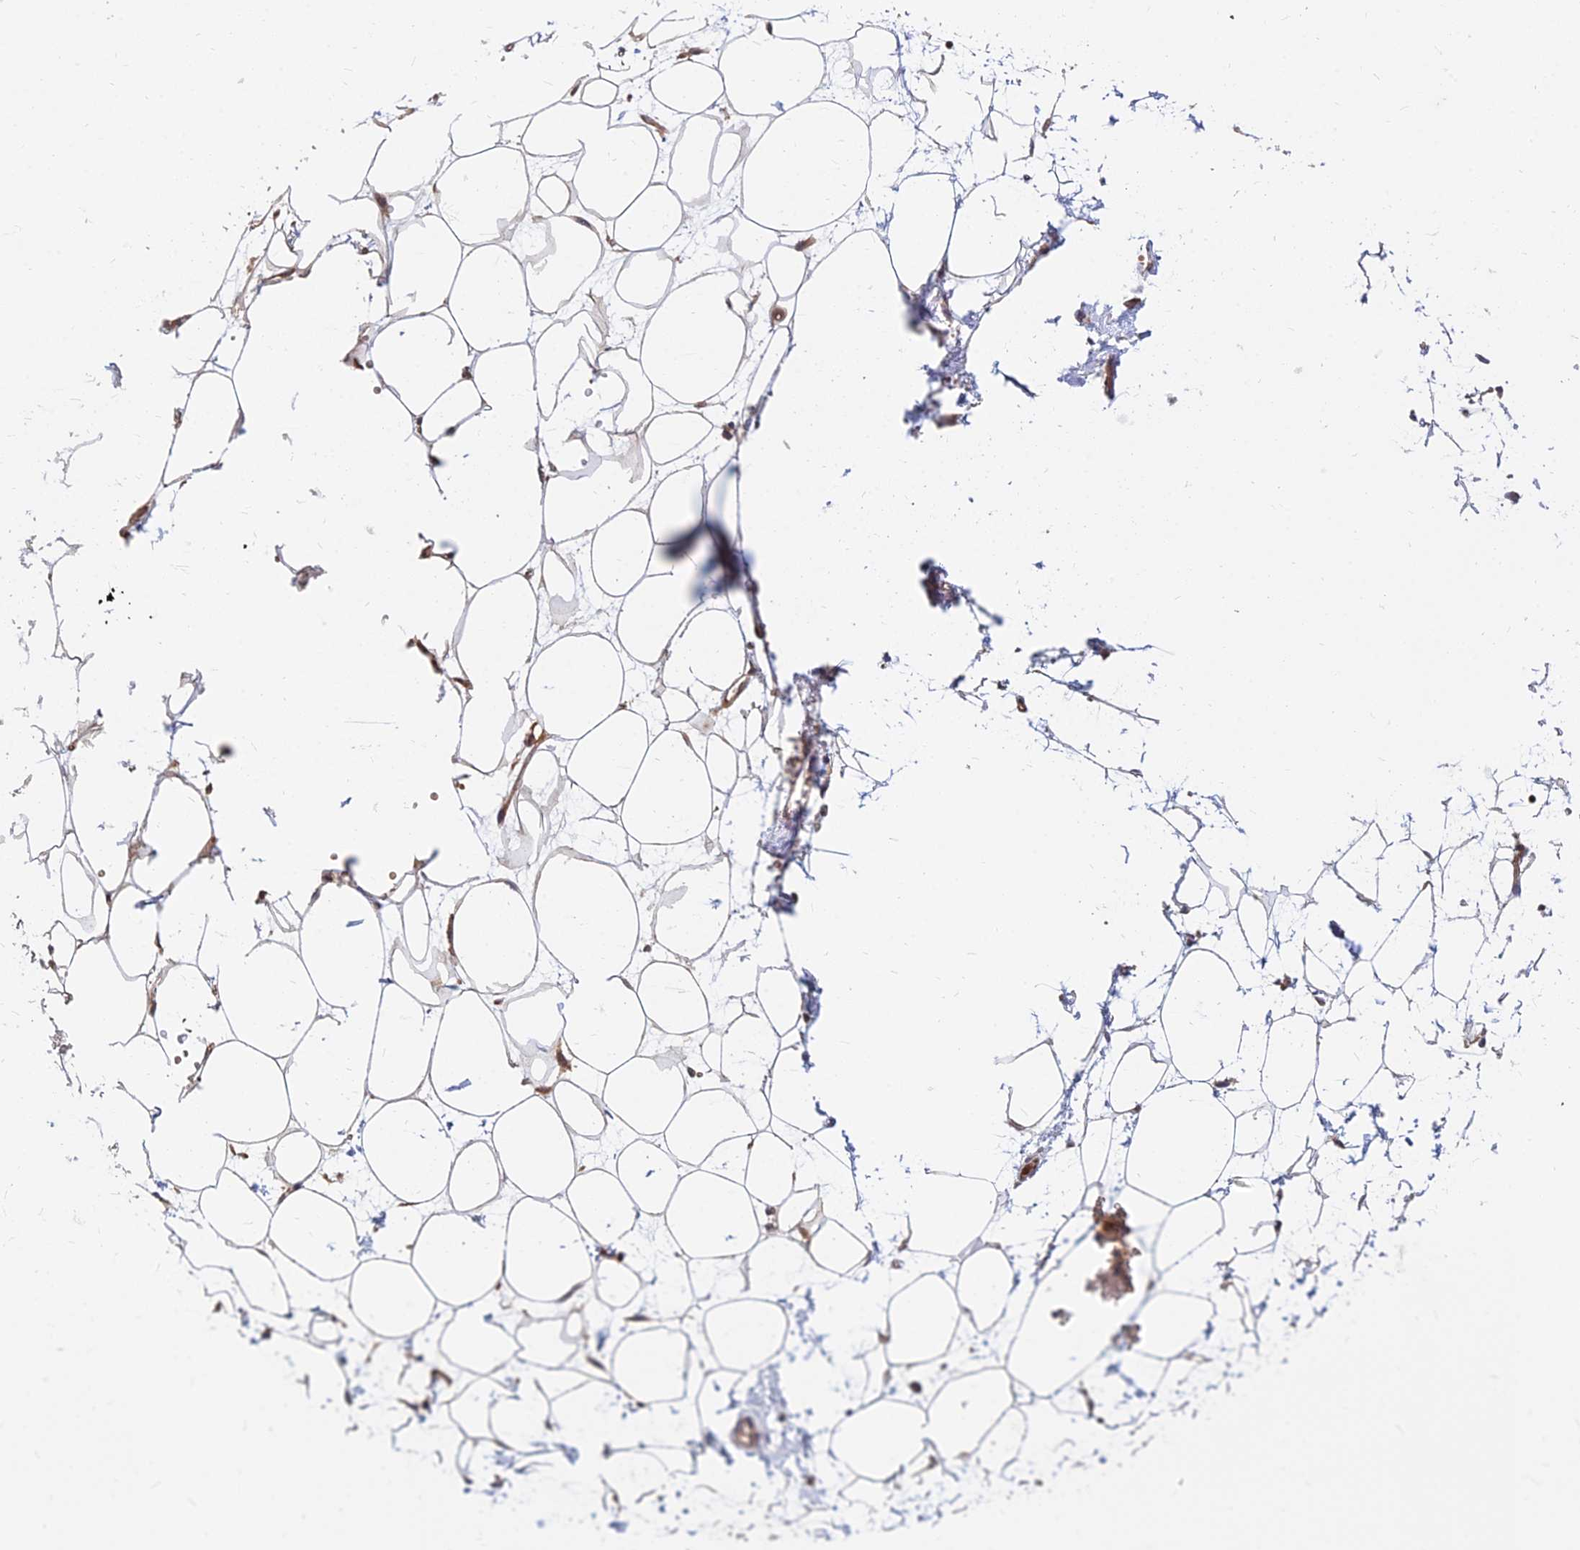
{"staining": {"intensity": "weak", "quantity": ">75%", "location": "cytoplasmic/membranous"}, "tissue": "breast", "cell_type": "Adipocytes", "image_type": "normal", "snomed": [{"axis": "morphology", "description": "Normal tissue, NOS"}, {"axis": "morphology", "description": "Adenoma, NOS"}, {"axis": "topography", "description": "Breast"}], "caption": "IHC (DAB (3,3'-diaminobenzidine)) staining of normal breast shows weak cytoplasmic/membranous protein expression in approximately >75% of adipocytes.", "gene": "CCT6A", "patient": {"sex": "female", "age": 23}}